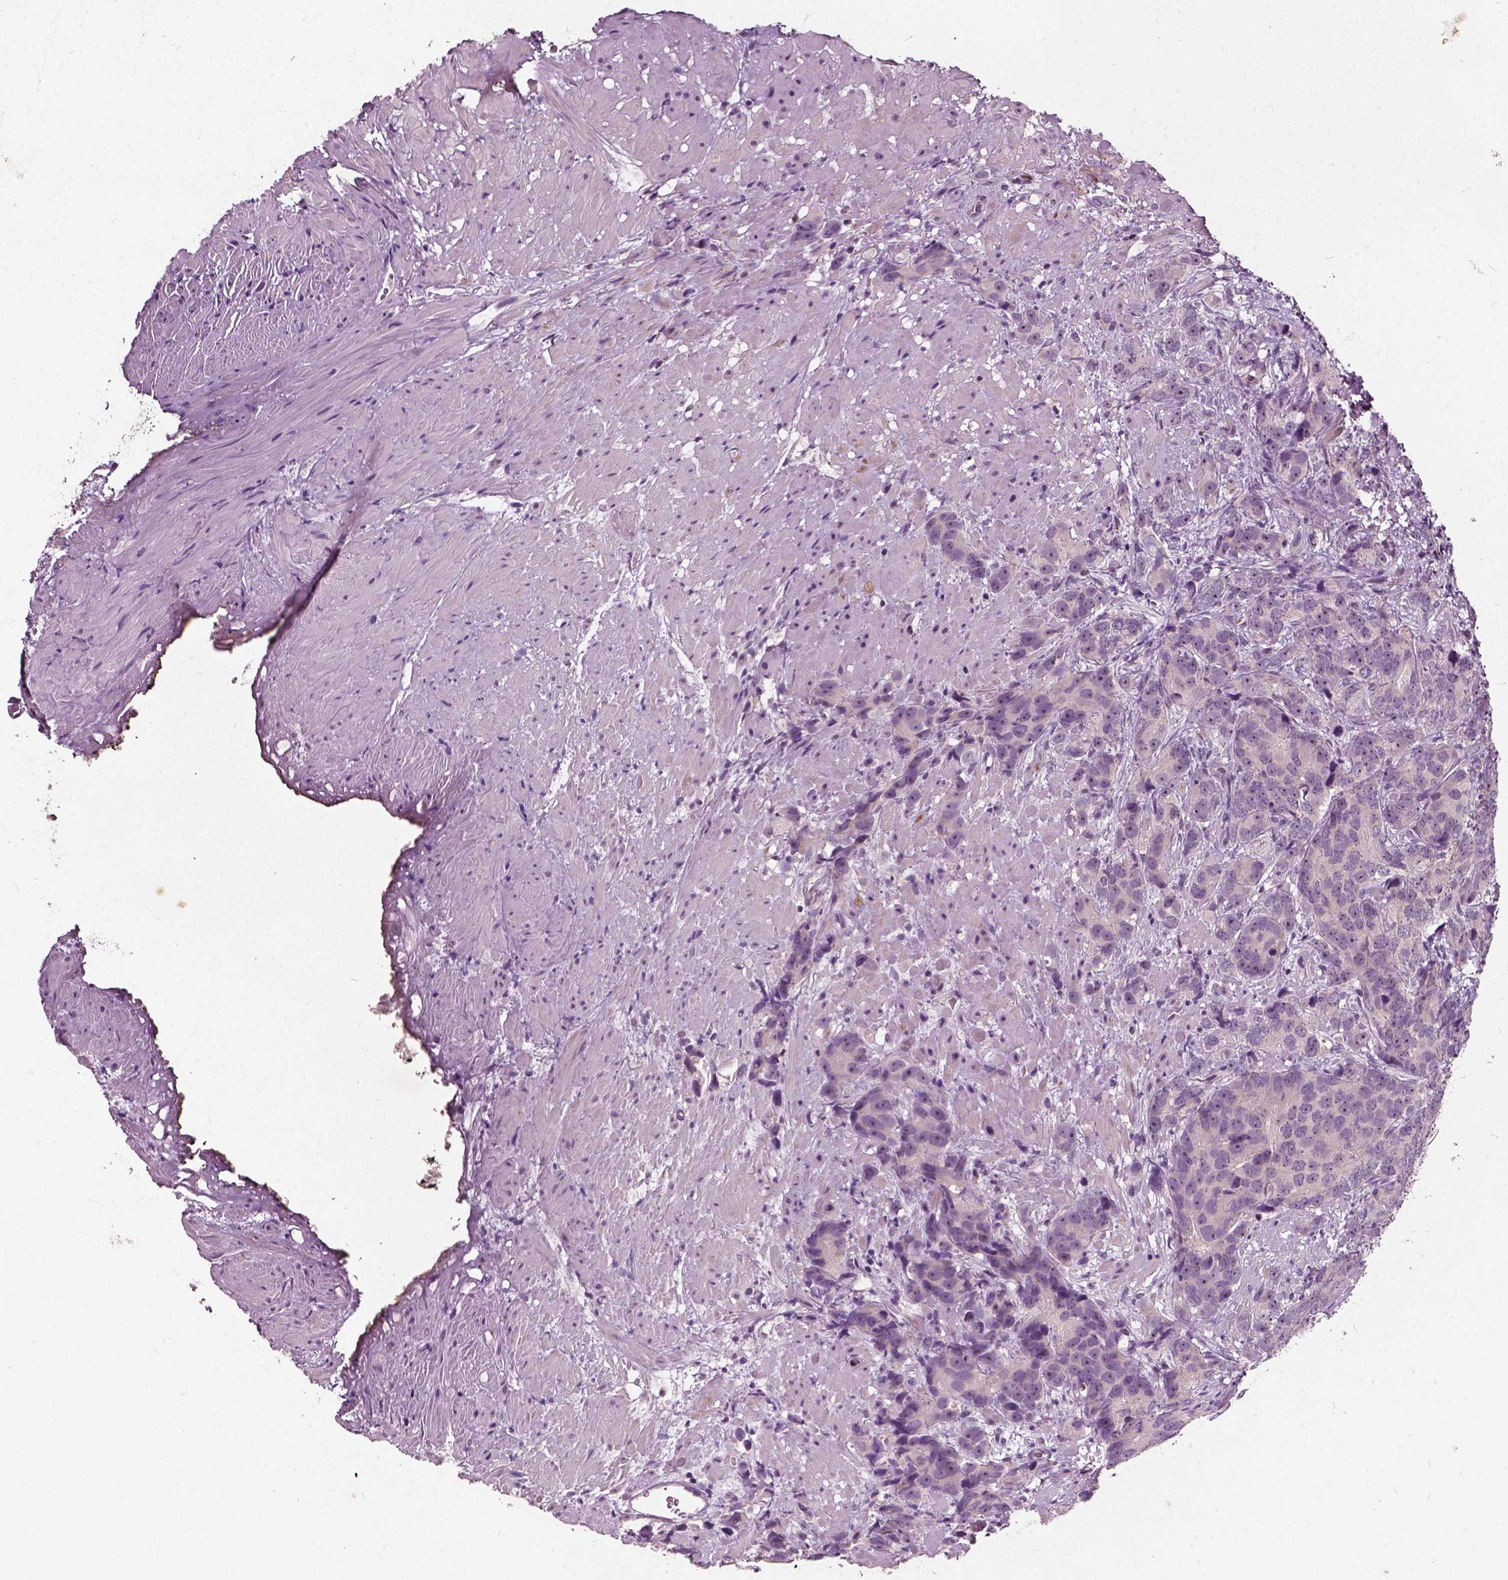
{"staining": {"intensity": "weak", "quantity": "<25%", "location": "nuclear"}, "tissue": "prostate cancer", "cell_type": "Tumor cells", "image_type": "cancer", "snomed": [{"axis": "morphology", "description": "Adenocarcinoma, High grade"}, {"axis": "topography", "description": "Prostate"}], "caption": "DAB immunohistochemical staining of human prostate adenocarcinoma (high-grade) displays no significant positivity in tumor cells.", "gene": "ODF3L2", "patient": {"sex": "male", "age": 90}}